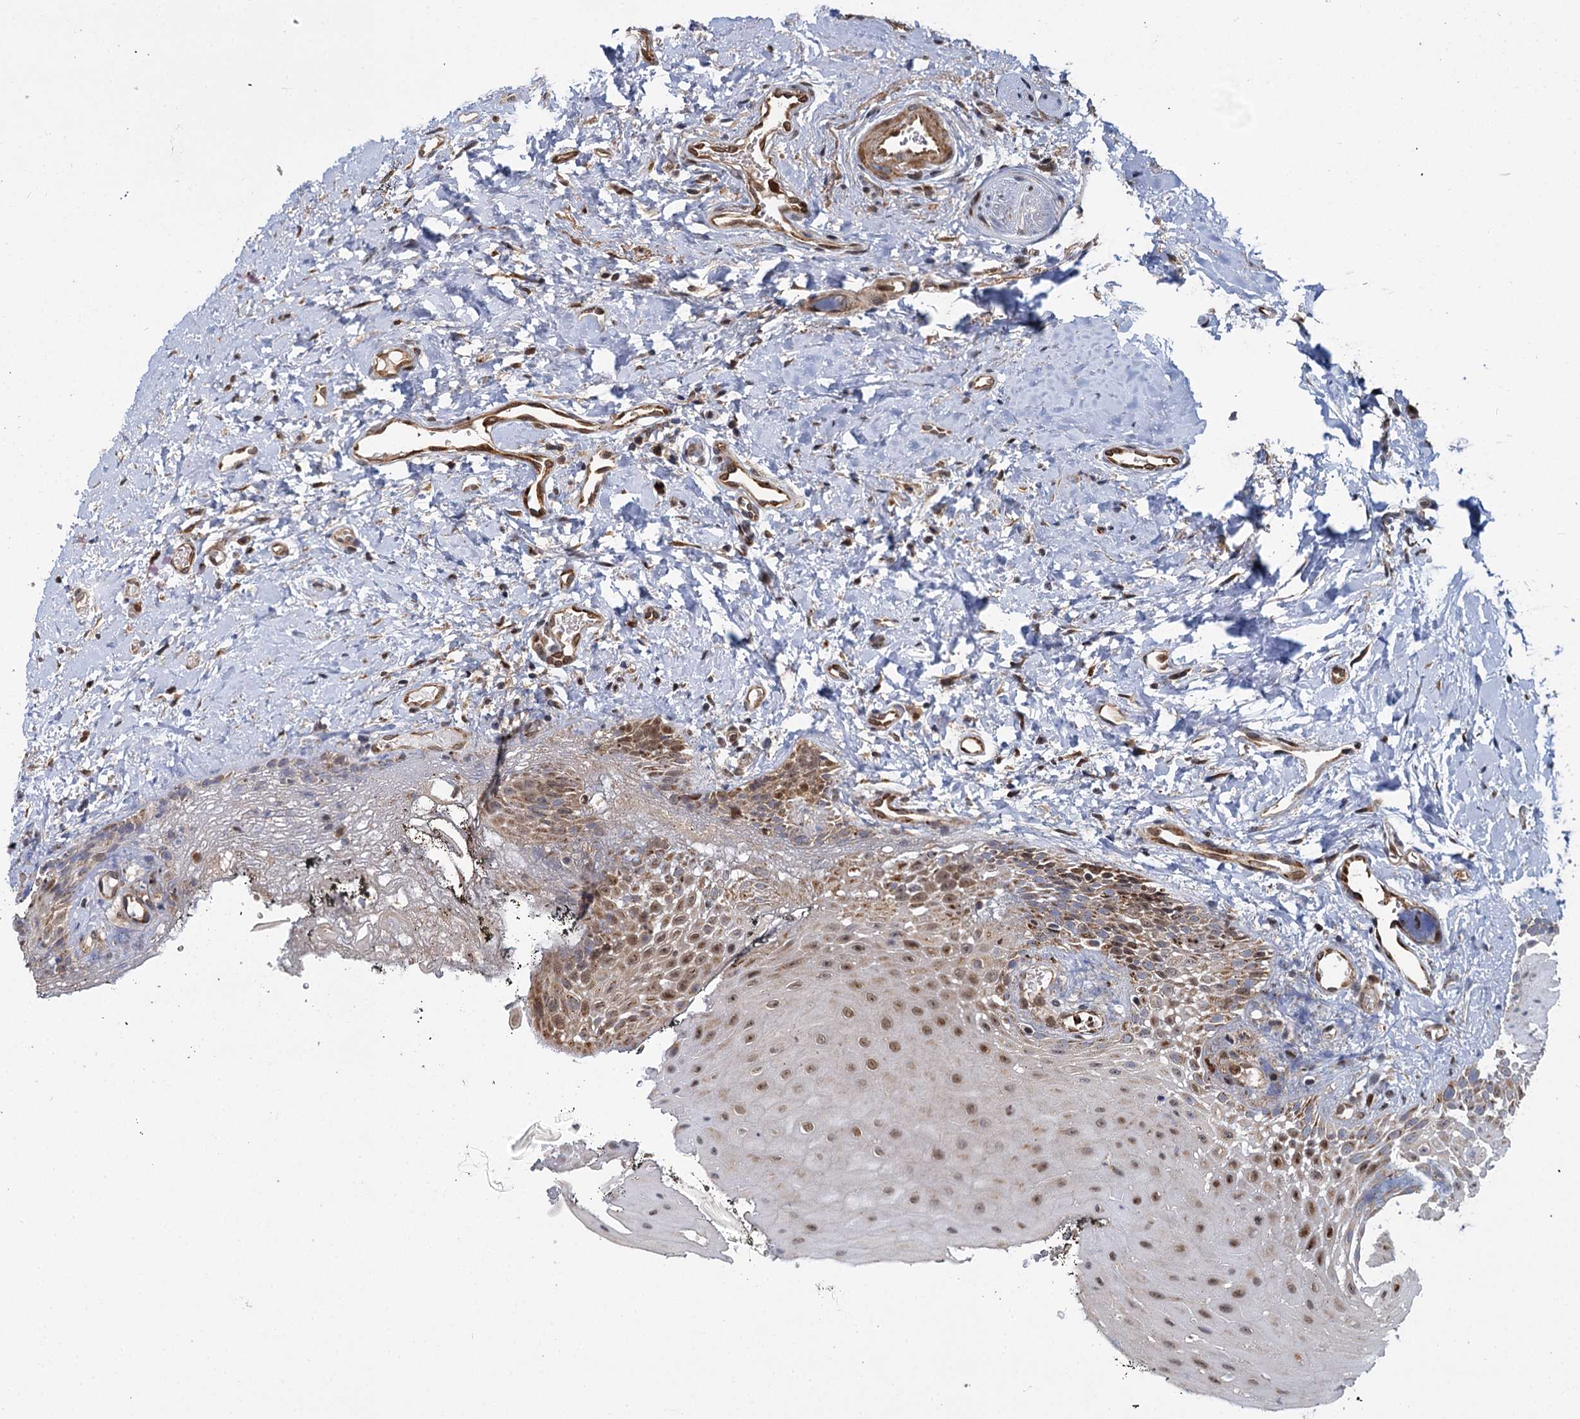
{"staining": {"intensity": "strong", "quantity": "25%-75%", "location": "cytoplasmic/membranous,nuclear"}, "tissue": "oral mucosa", "cell_type": "Squamous epithelial cells", "image_type": "normal", "snomed": [{"axis": "morphology", "description": "Normal tissue, NOS"}, {"axis": "topography", "description": "Oral tissue"}], "caption": "Immunohistochemical staining of normal oral mucosa exhibits 25%-75% levels of strong cytoplasmic/membranous,nuclear protein staining in about 25%-75% of squamous epithelial cells. The staining was performed using DAB (3,3'-diaminobenzidine) to visualize the protein expression in brown, while the nuclei were stained in blue with hematoxylin (Magnification: 20x).", "gene": "GAL3ST4", "patient": {"sex": "male", "age": 74}}